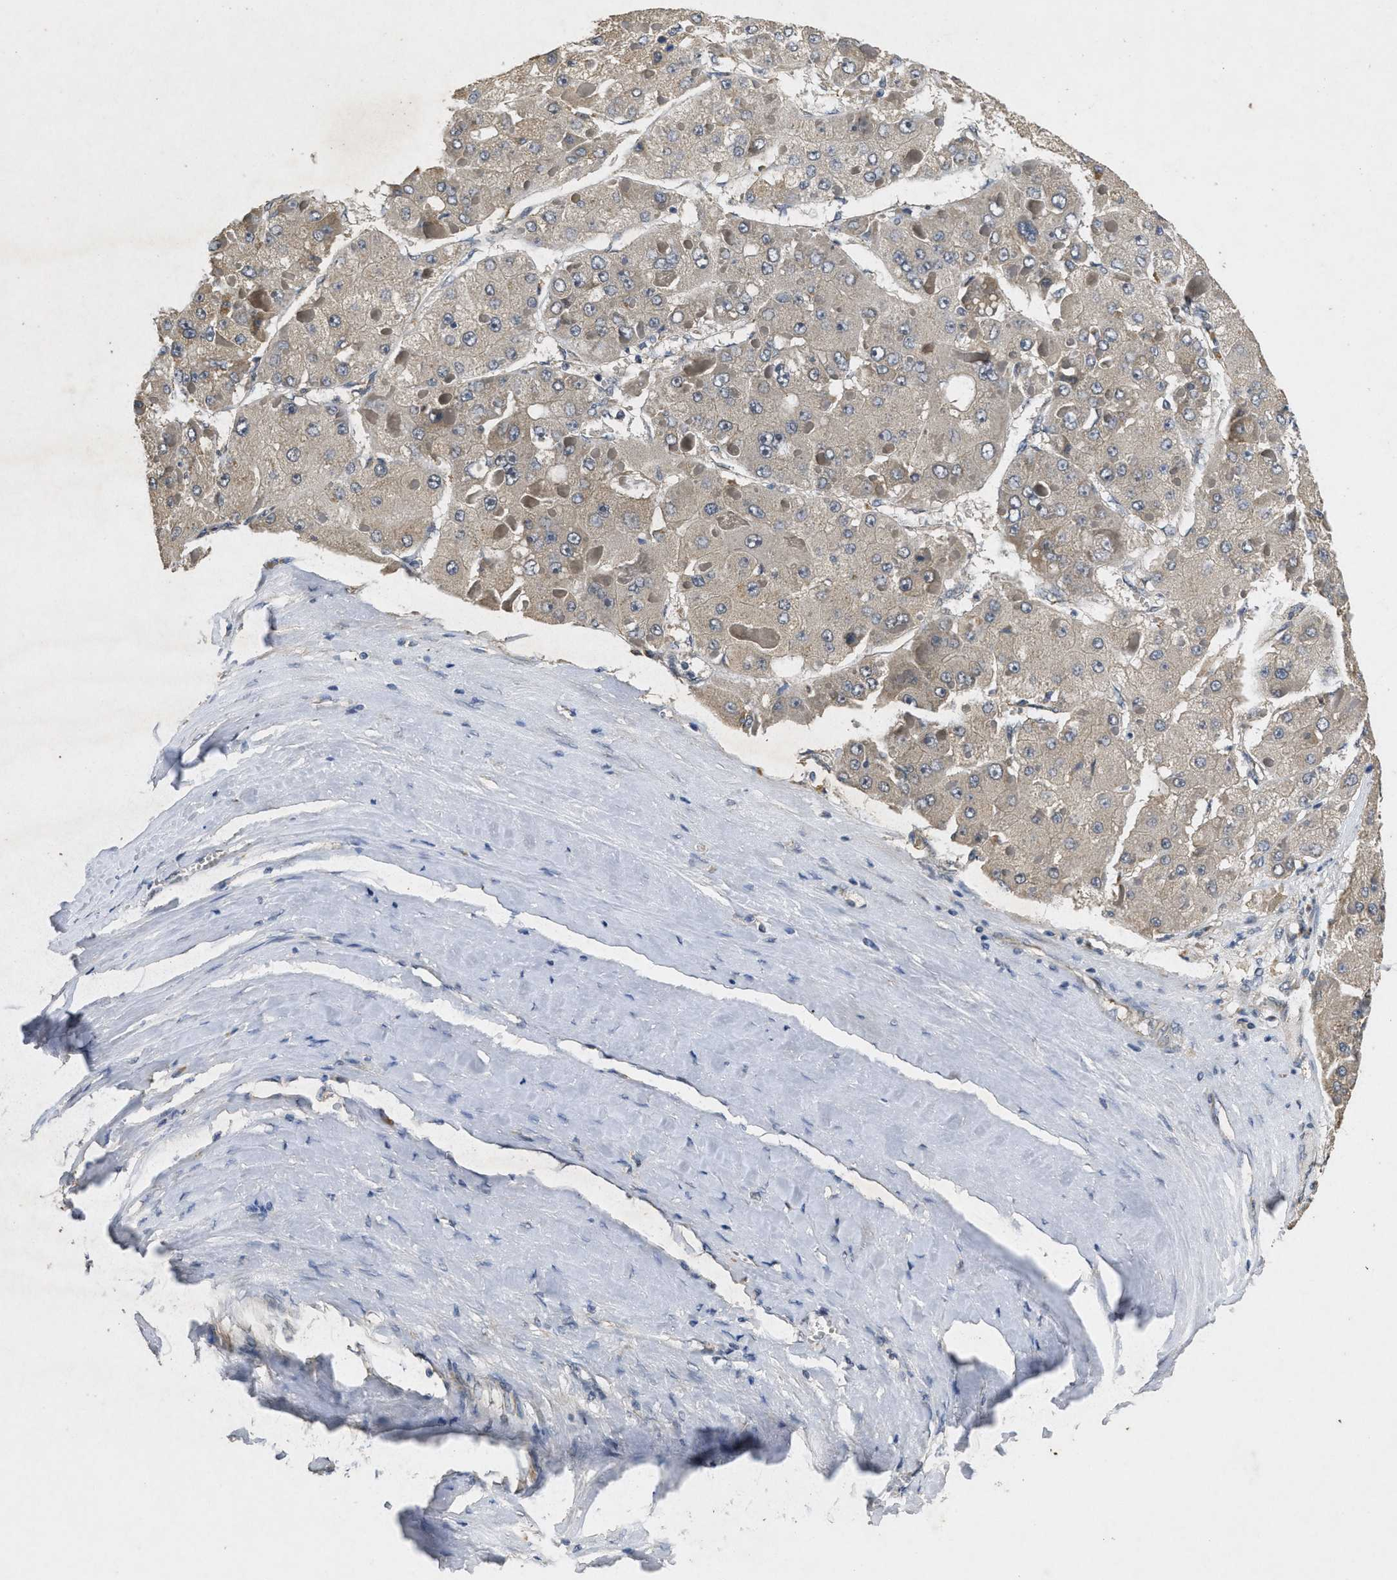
{"staining": {"intensity": "weak", "quantity": ">75%", "location": "cytoplasmic/membranous"}, "tissue": "liver cancer", "cell_type": "Tumor cells", "image_type": "cancer", "snomed": [{"axis": "morphology", "description": "Carcinoma, Hepatocellular, NOS"}, {"axis": "topography", "description": "Liver"}], "caption": "This is a histology image of immunohistochemistry staining of liver cancer, which shows weak positivity in the cytoplasmic/membranous of tumor cells.", "gene": "PAPOLG", "patient": {"sex": "female", "age": 73}}